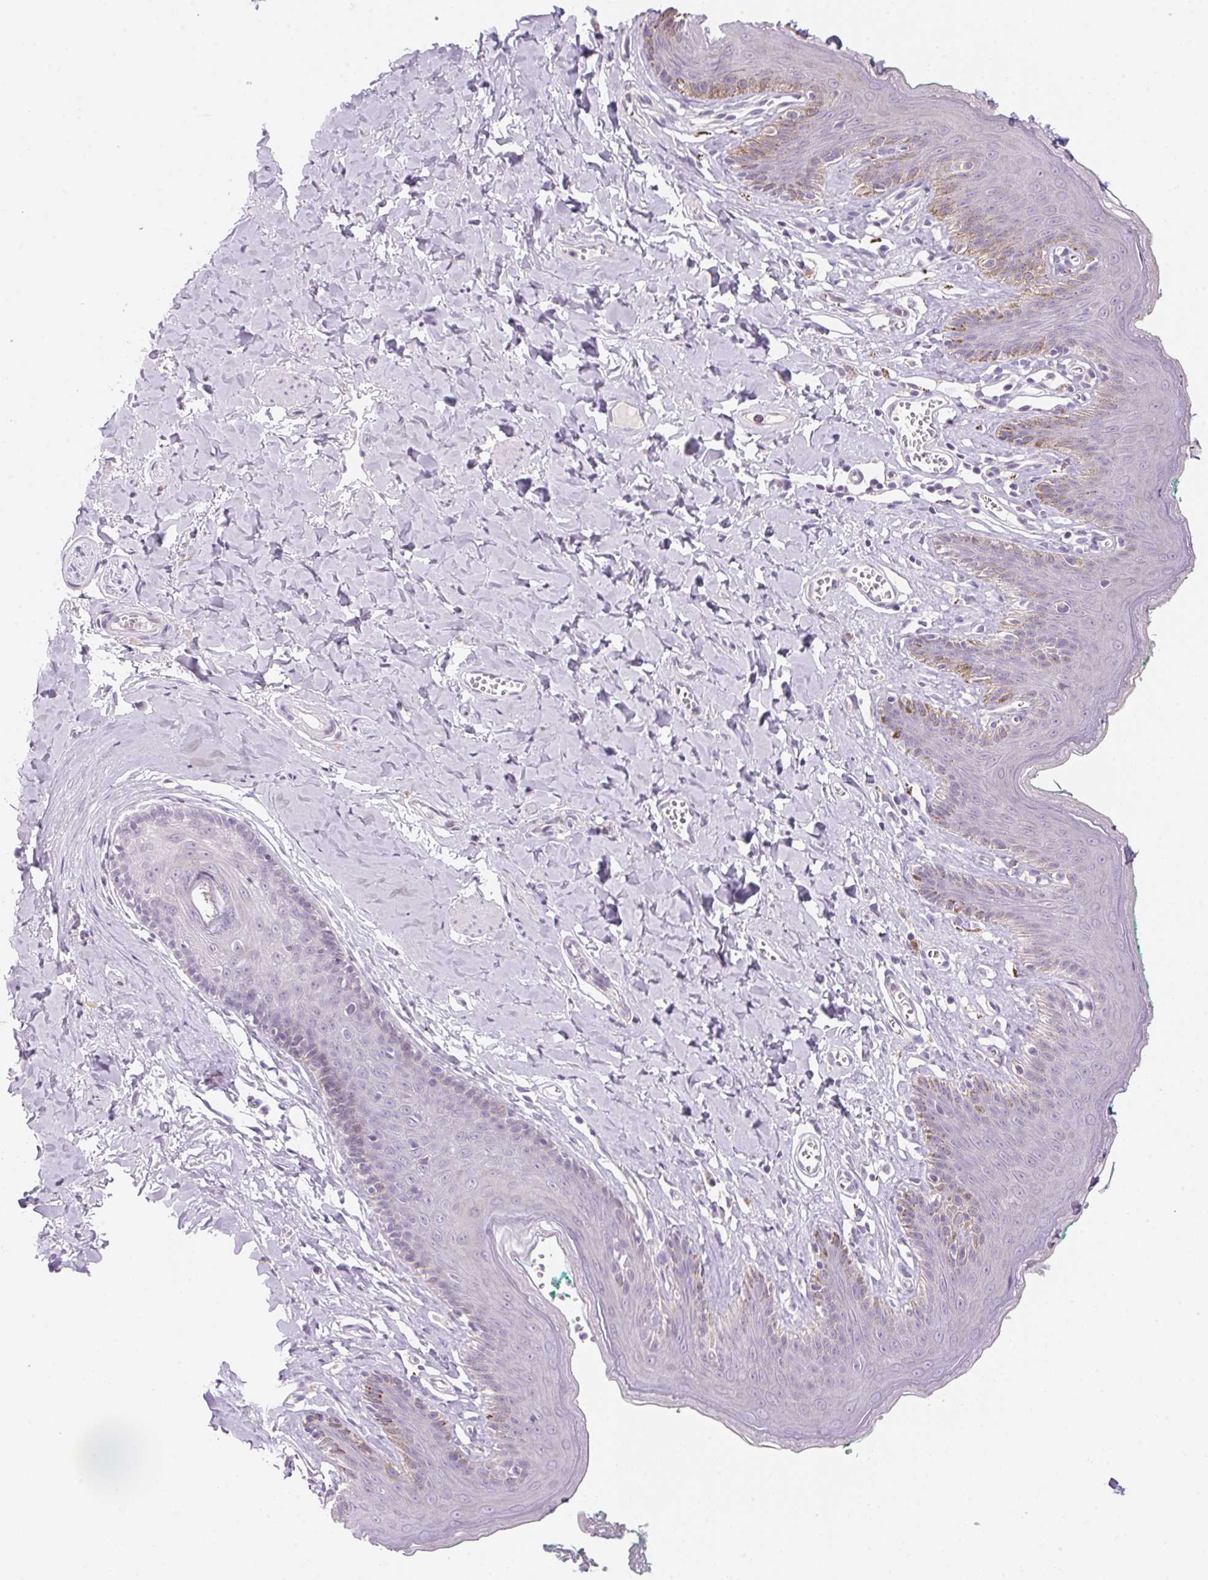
{"staining": {"intensity": "weak", "quantity": "<25%", "location": "cytoplasmic/membranous"}, "tissue": "skin", "cell_type": "Epidermal cells", "image_type": "normal", "snomed": [{"axis": "morphology", "description": "Normal tissue, NOS"}, {"axis": "topography", "description": "Vulva"}, {"axis": "topography", "description": "Peripheral nerve tissue"}], "caption": "Immunohistochemical staining of normal human skin exhibits no significant expression in epidermal cells.", "gene": "TEKT1", "patient": {"sex": "female", "age": 66}}